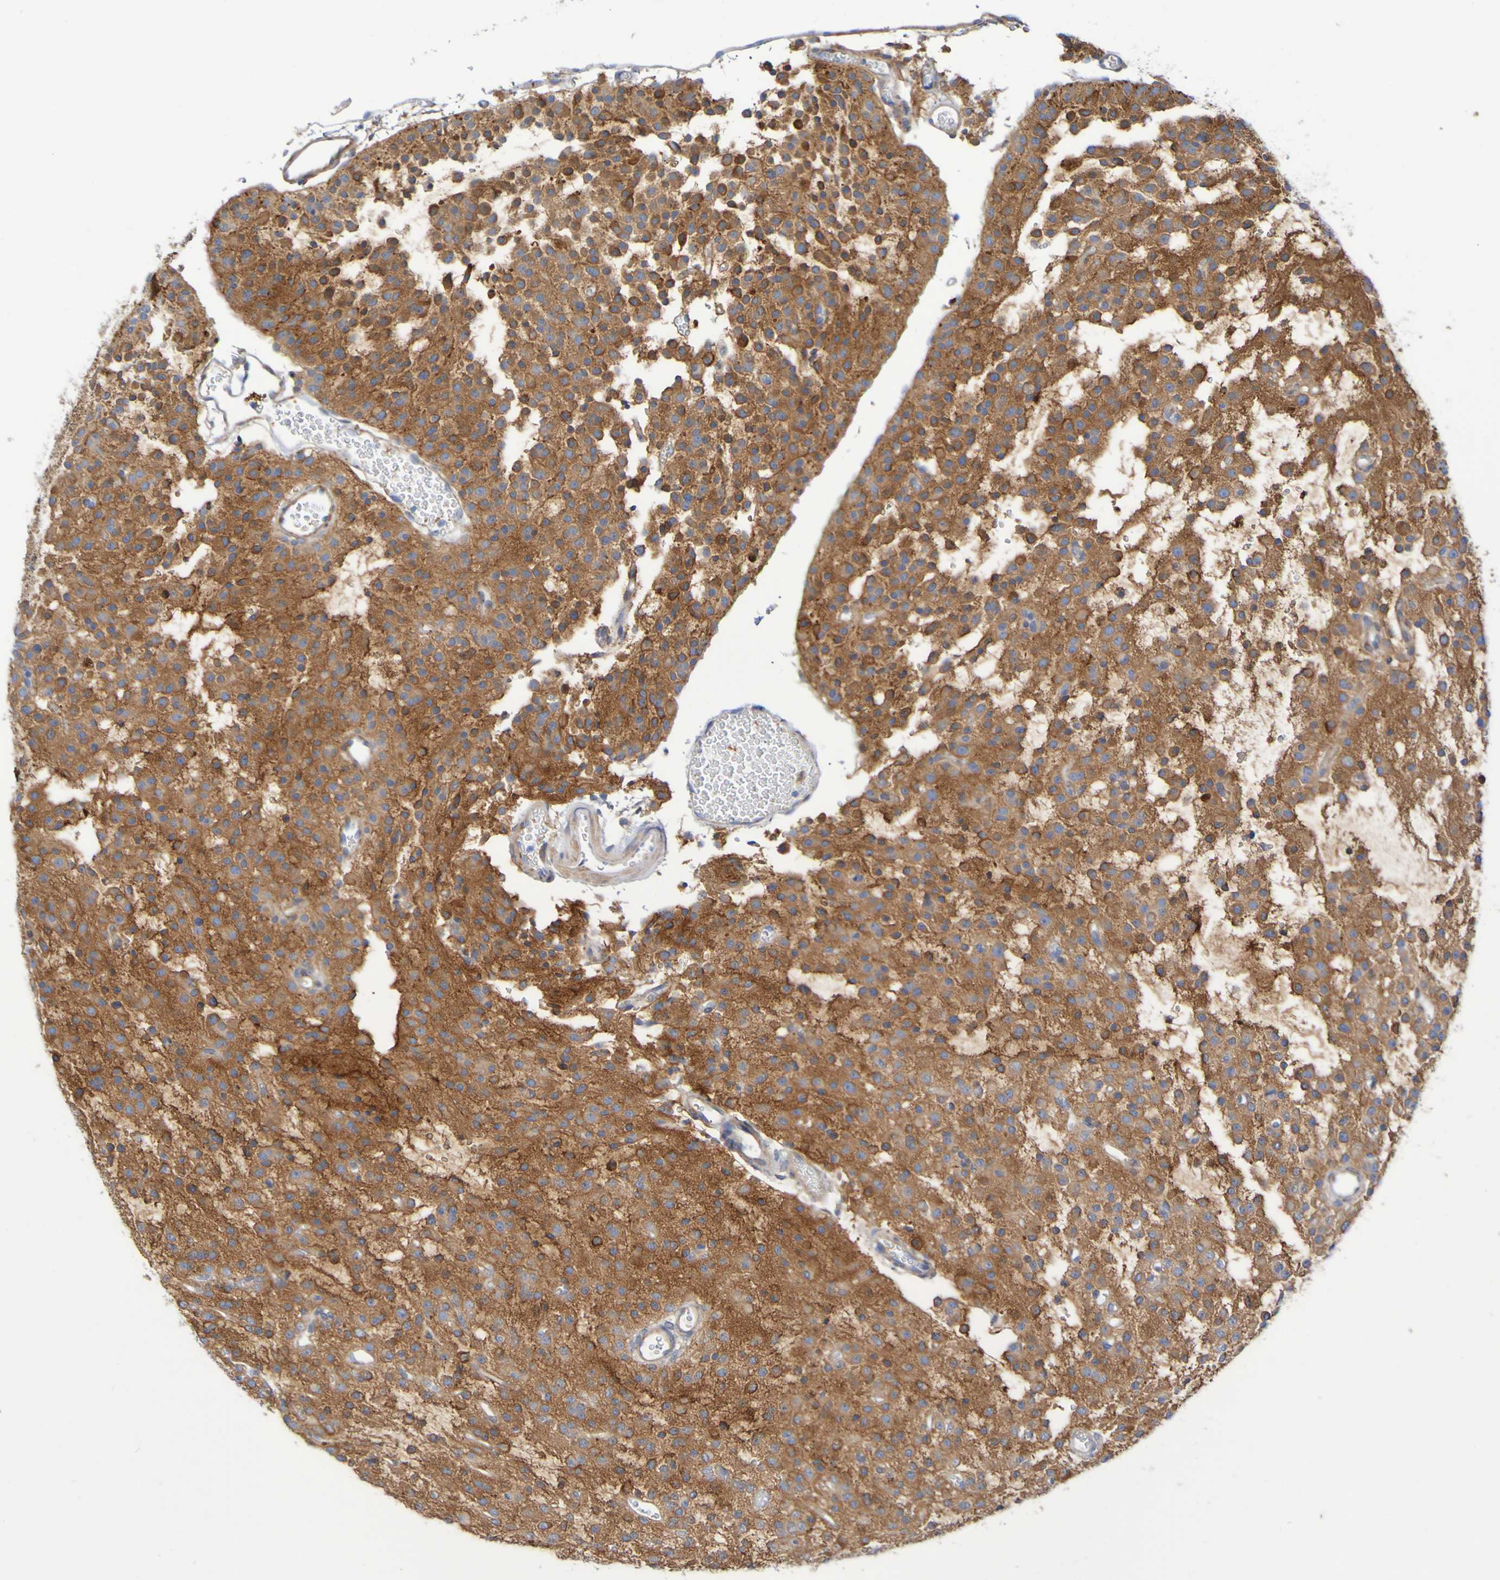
{"staining": {"intensity": "strong", "quantity": "25%-75%", "location": "cytoplasmic/membranous"}, "tissue": "glioma", "cell_type": "Tumor cells", "image_type": "cancer", "snomed": [{"axis": "morphology", "description": "Glioma, malignant, Low grade"}, {"axis": "topography", "description": "Brain"}], "caption": "A brown stain labels strong cytoplasmic/membranous expression of a protein in malignant low-grade glioma tumor cells. (Brightfield microscopy of DAB IHC at high magnification).", "gene": "SCRG1", "patient": {"sex": "male", "age": 38}}